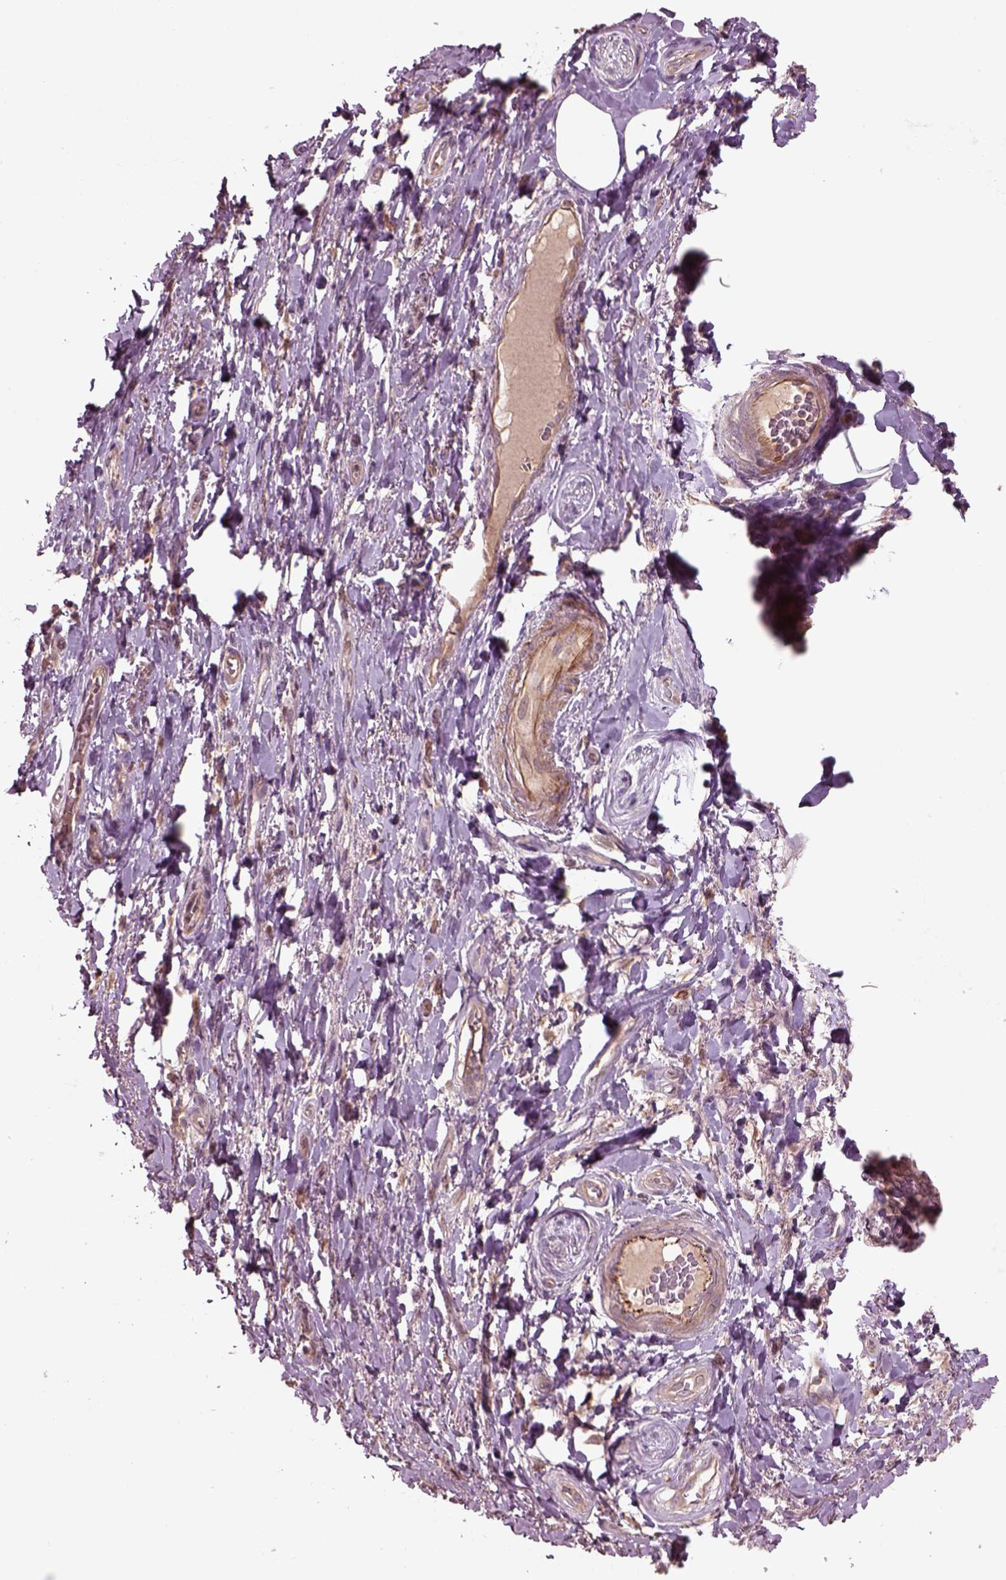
{"staining": {"intensity": "weak", "quantity": ">75%", "location": "cytoplasmic/membranous"}, "tissue": "adipose tissue", "cell_type": "Adipocytes", "image_type": "normal", "snomed": [{"axis": "morphology", "description": "Normal tissue, NOS"}, {"axis": "topography", "description": "Anal"}, {"axis": "topography", "description": "Peripheral nerve tissue"}], "caption": "A brown stain highlights weak cytoplasmic/membranous staining of a protein in adipocytes of normal human adipose tissue. Ihc stains the protein of interest in brown and the nuclei are stained blue.", "gene": "SLC25A31", "patient": {"sex": "male", "age": 53}}